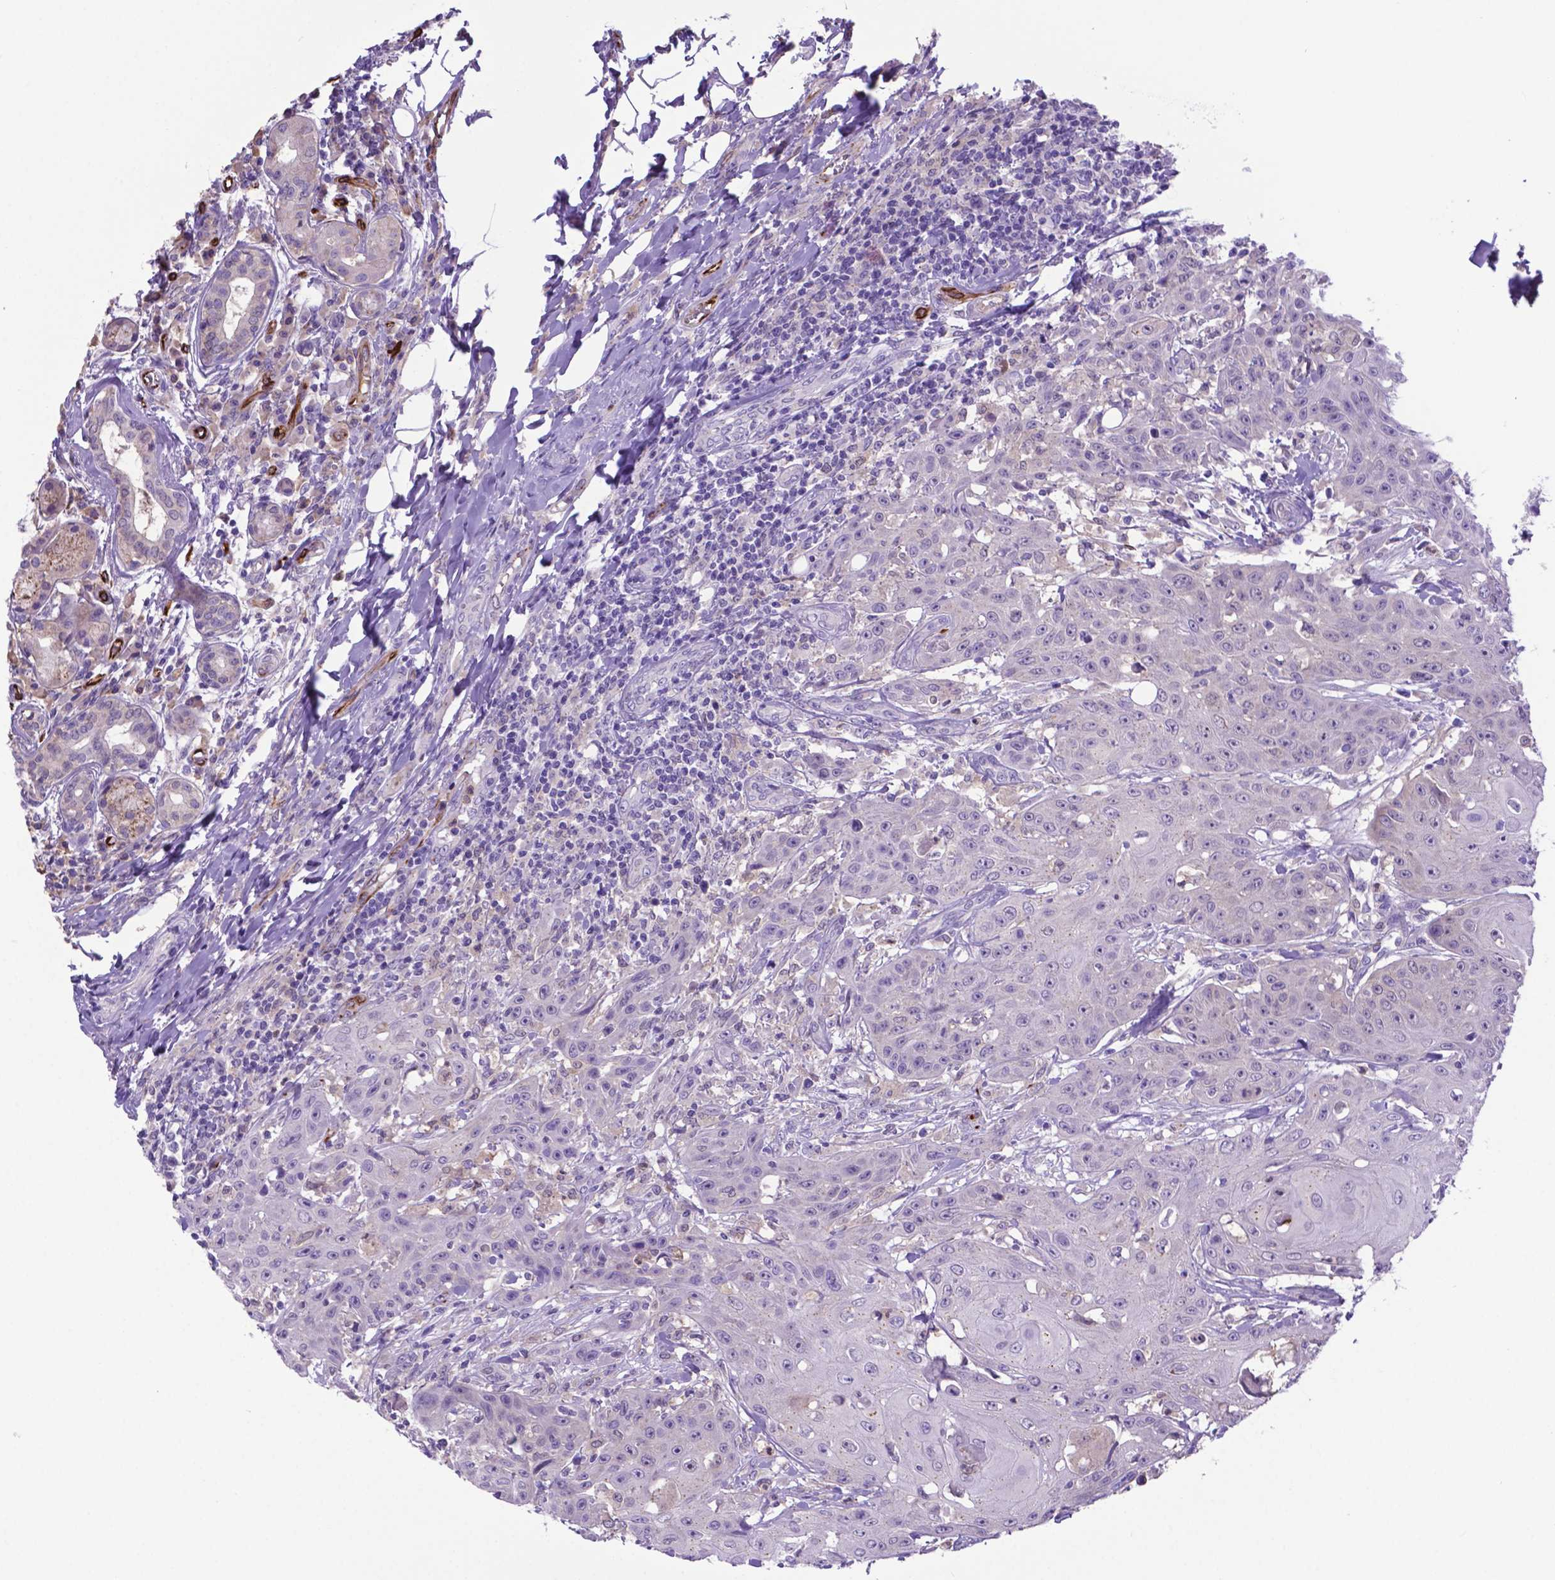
{"staining": {"intensity": "negative", "quantity": "none", "location": "none"}, "tissue": "head and neck cancer", "cell_type": "Tumor cells", "image_type": "cancer", "snomed": [{"axis": "morphology", "description": "Normal tissue, NOS"}, {"axis": "morphology", "description": "Squamous cell carcinoma, NOS"}, {"axis": "topography", "description": "Oral tissue"}, {"axis": "topography", "description": "Head-Neck"}], "caption": "Tumor cells show no significant positivity in squamous cell carcinoma (head and neck).", "gene": "LZTR1", "patient": {"sex": "female", "age": 55}}